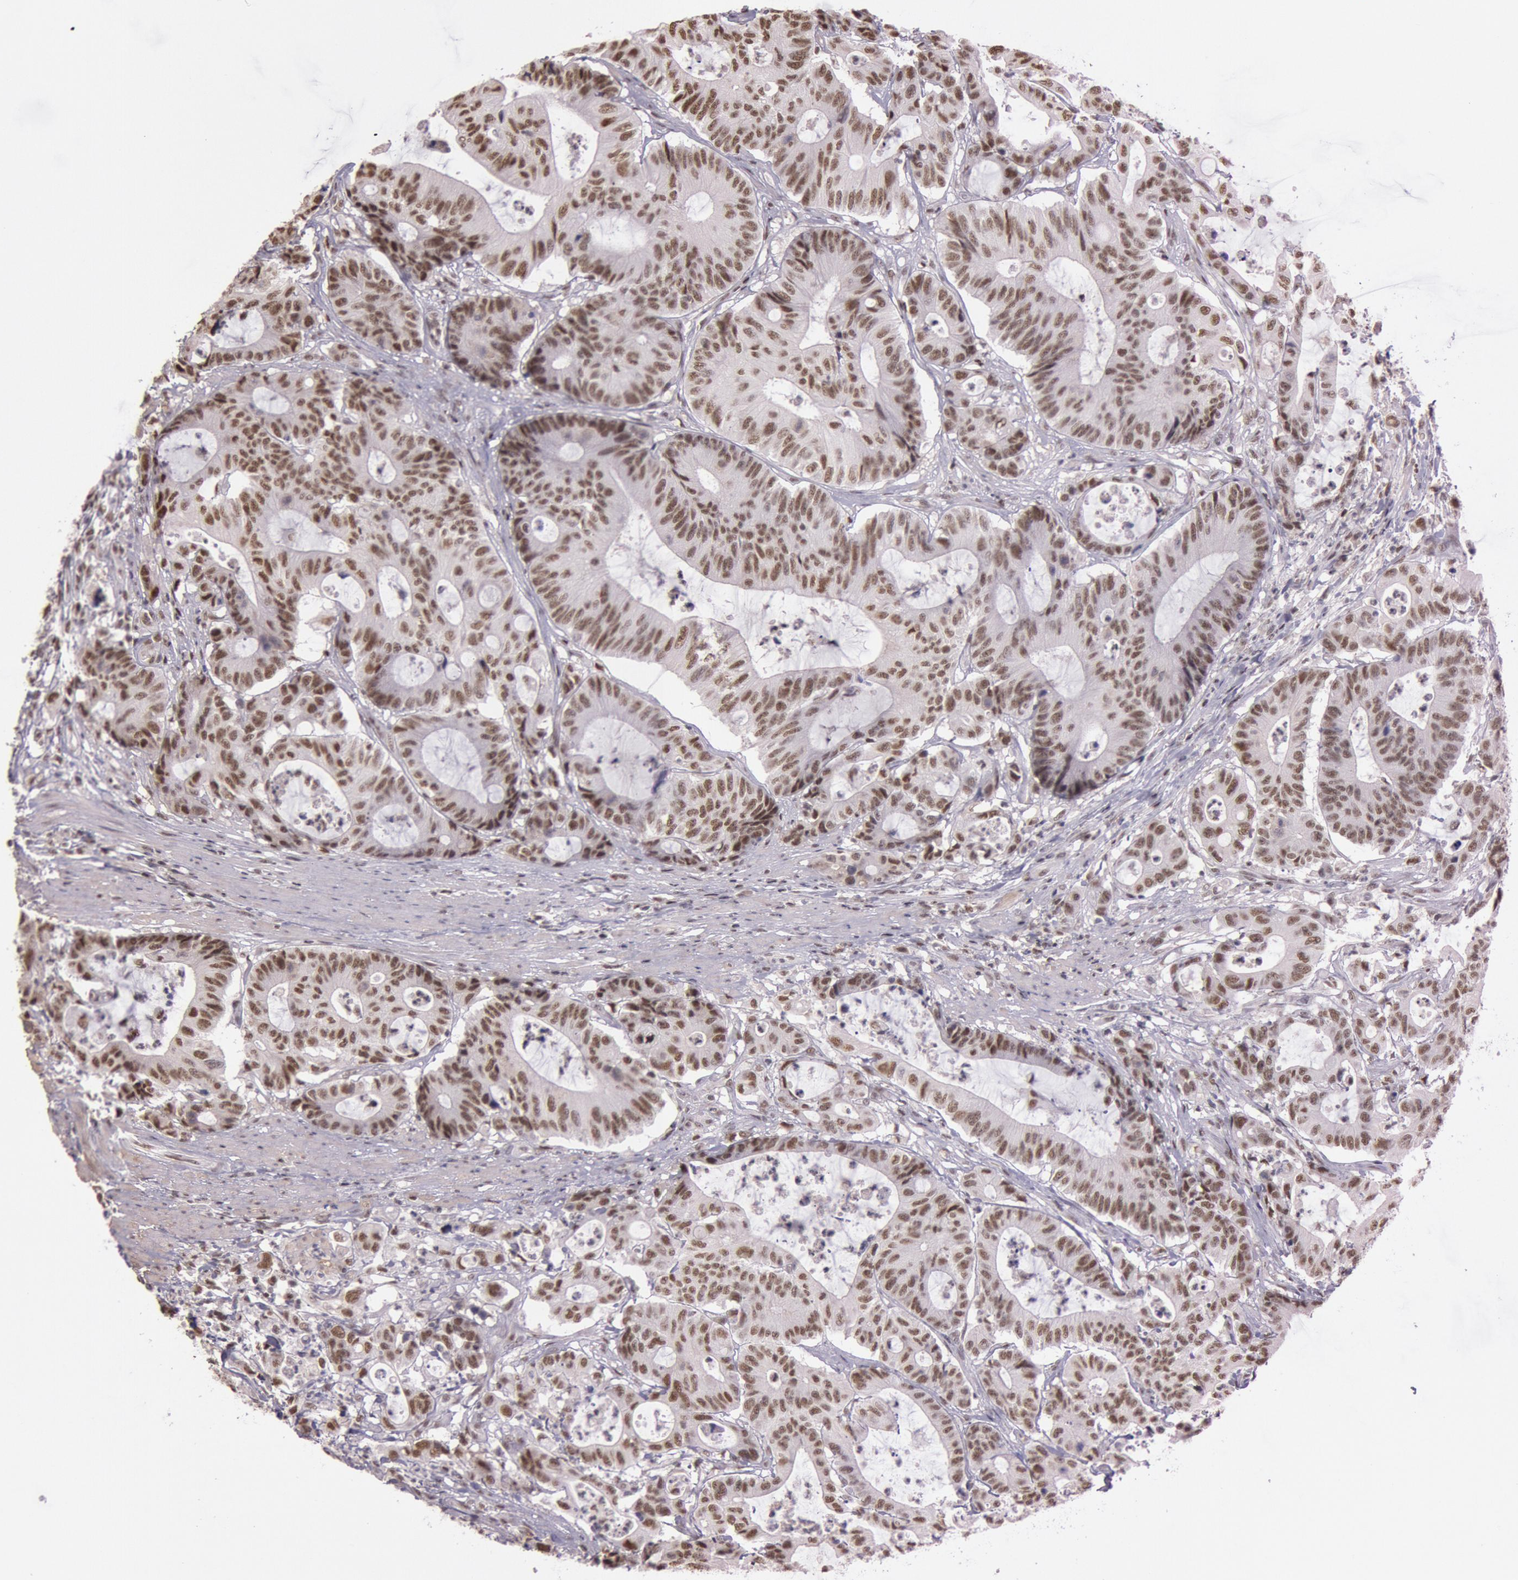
{"staining": {"intensity": "moderate", "quantity": ">75%", "location": "nuclear"}, "tissue": "colorectal cancer", "cell_type": "Tumor cells", "image_type": "cancer", "snomed": [{"axis": "morphology", "description": "Adenocarcinoma, NOS"}, {"axis": "topography", "description": "Colon"}], "caption": "Immunohistochemistry (IHC) image of adenocarcinoma (colorectal) stained for a protein (brown), which shows medium levels of moderate nuclear staining in approximately >75% of tumor cells.", "gene": "TASL", "patient": {"sex": "female", "age": 84}}